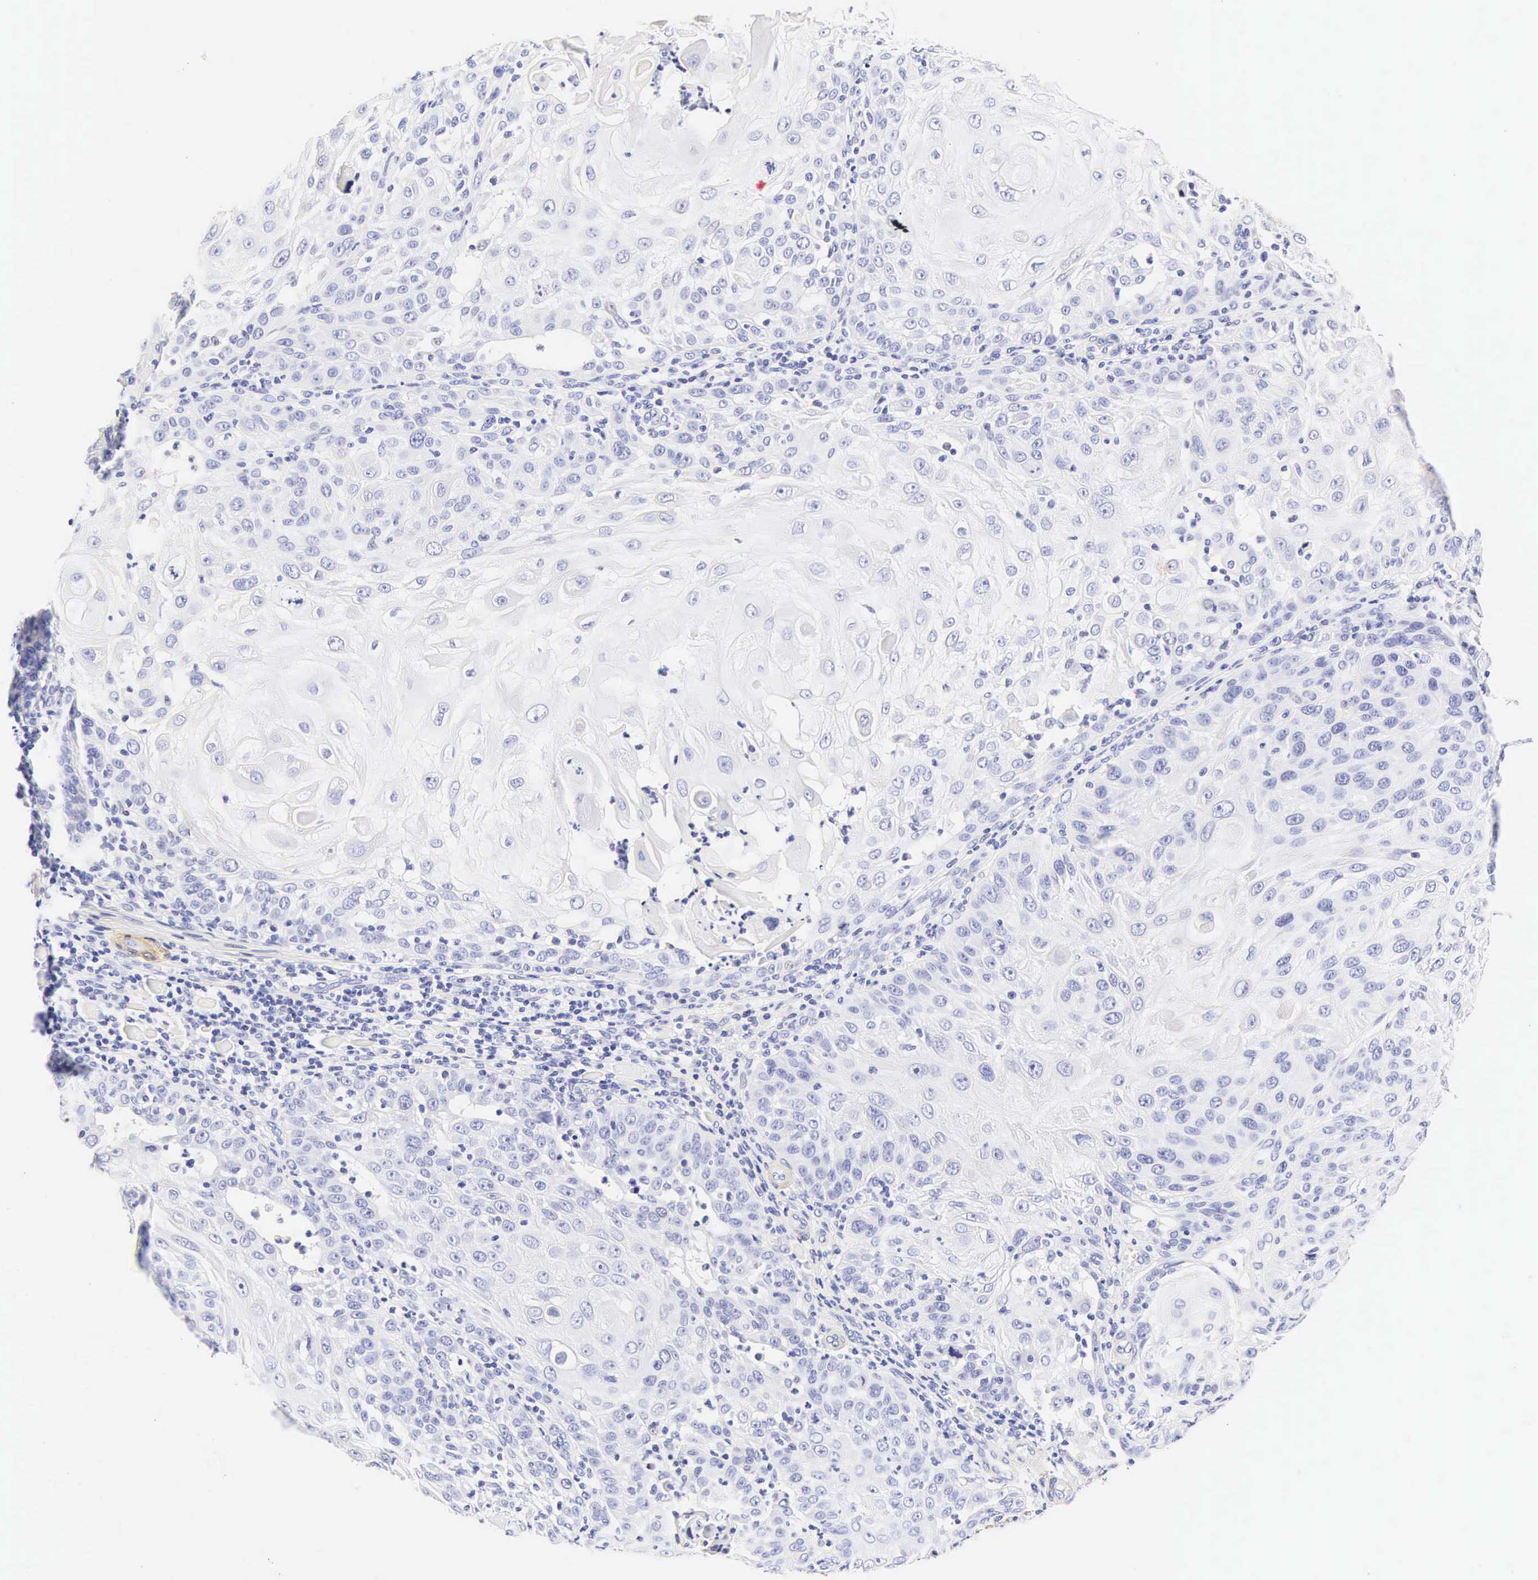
{"staining": {"intensity": "negative", "quantity": "none", "location": "none"}, "tissue": "skin cancer", "cell_type": "Tumor cells", "image_type": "cancer", "snomed": [{"axis": "morphology", "description": "Squamous cell carcinoma, NOS"}, {"axis": "topography", "description": "Skin"}], "caption": "A micrograph of human skin cancer (squamous cell carcinoma) is negative for staining in tumor cells.", "gene": "CNN1", "patient": {"sex": "female", "age": 89}}